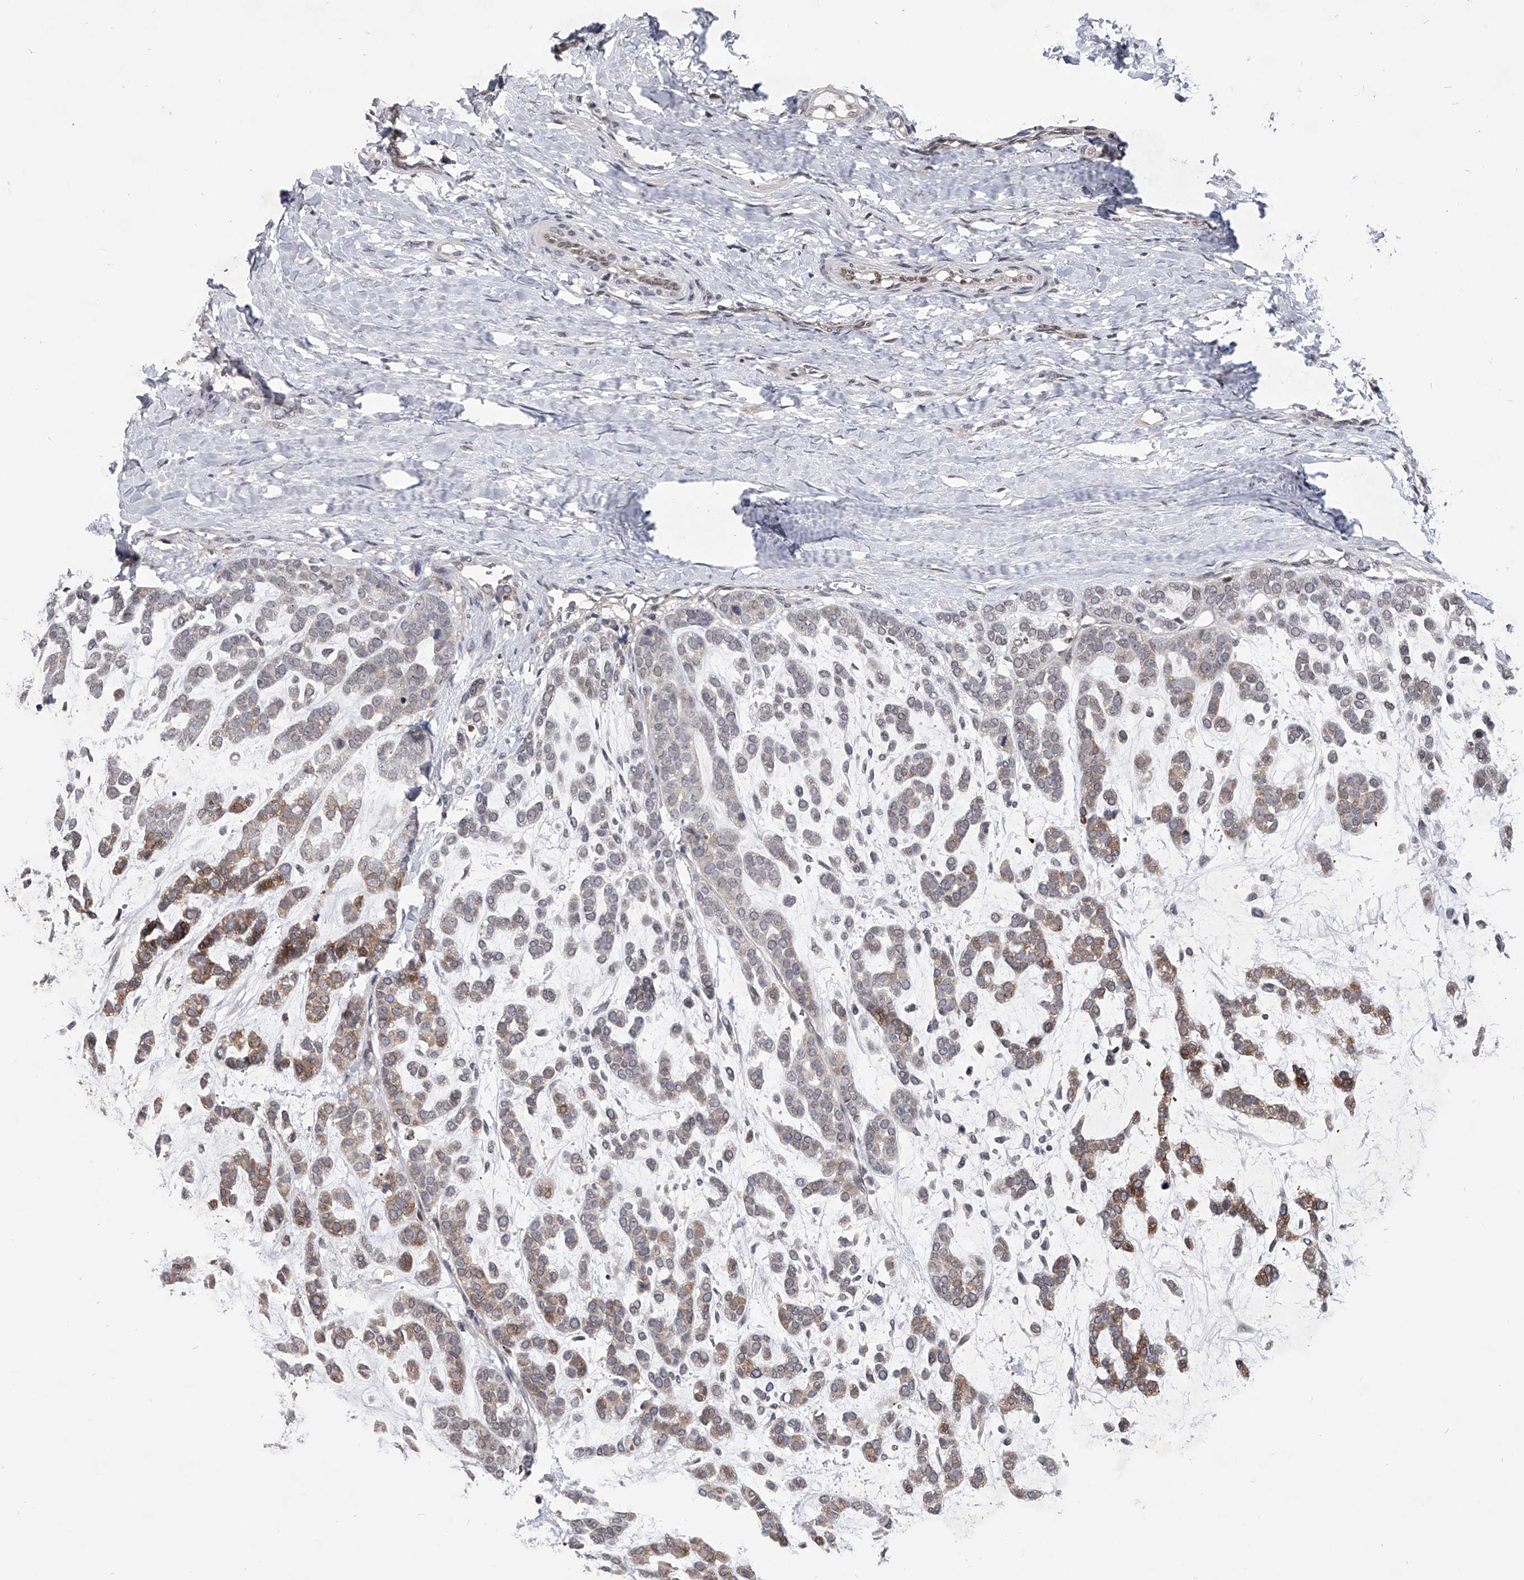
{"staining": {"intensity": "moderate", "quantity": "25%-75%", "location": "cytoplasmic/membranous"}, "tissue": "head and neck cancer", "cell_type": "Tumor cells", "image_type": "cancer", "snomed": [{"axis": "morphology", "description": "Adenocarcinoma, NOS"}, {"axis": "morphology", "description": "Adenoma, NOS"}, {"axis": "topography", "description": "Head-Neck"}], "caption": "IHC photomicrograph of neoplastic tissue: human head and neck cancer stained using immunohistochemistry (IHC) displays medium levels of moderate protein expression localized specifically in the cytoplasmic/membranous of tumor cells, appearing as a cytoplasmic/membranous brown color.", "gene": "CMTR1", "patient": {"sex": "female", "age": 55}}